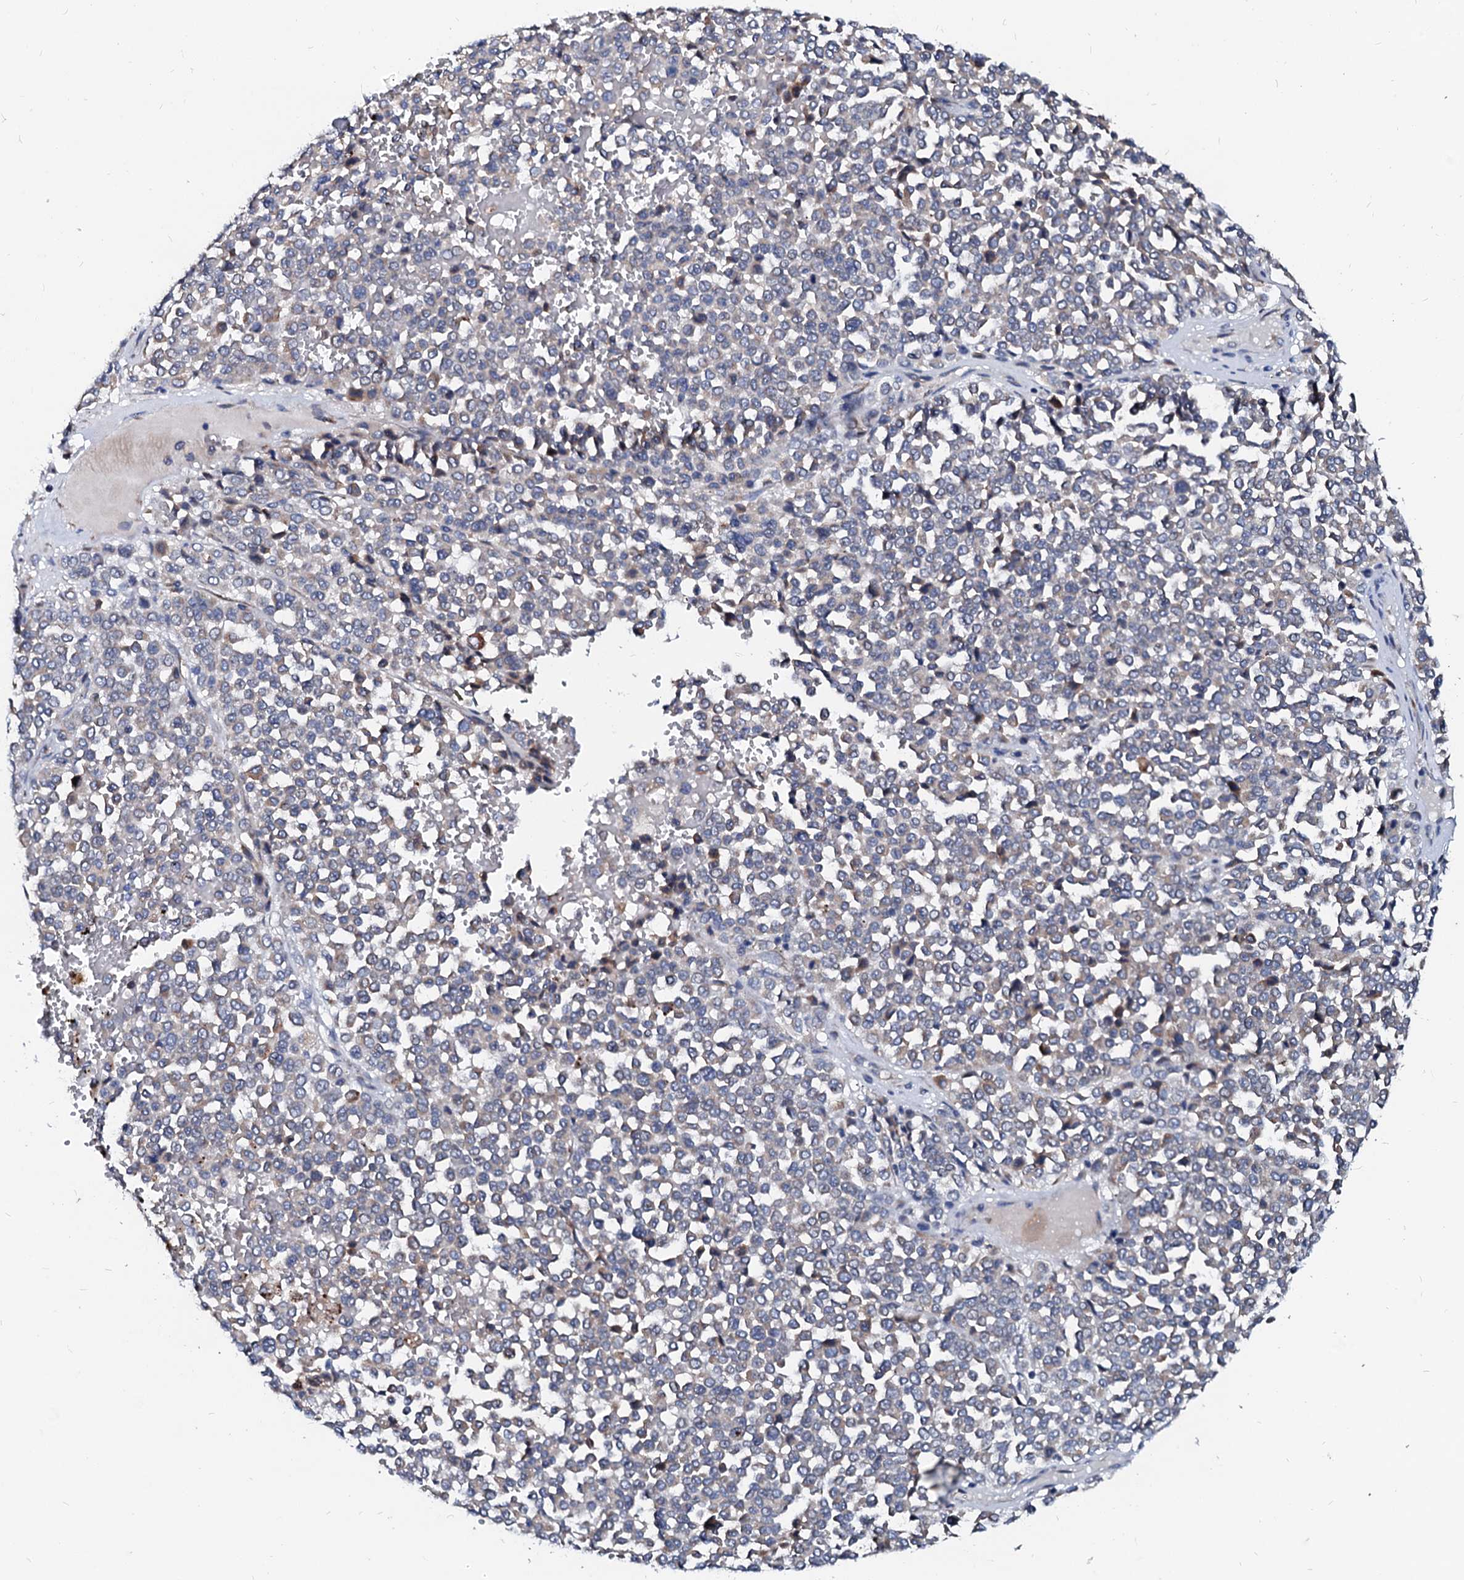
{"staining": {"intensity": "weak", "quantity": "<25%", "location": "cytoplasmic/membranous"}, "tissue": "melanoma", "cell_type": "Tumor cells", "image_type": "cancer", "snomed": [{"axis": "morphology", "description": "Malignant melanoma, Metastatic site"}, {"axis": "topography", "description": "Pancreas"}], "caption": "This is an immunohistochemistry image of human melanoma. There is no staining in tumor cells.", "gene": "LMAN1", "patient": {"sex": "female", "age": 30}}